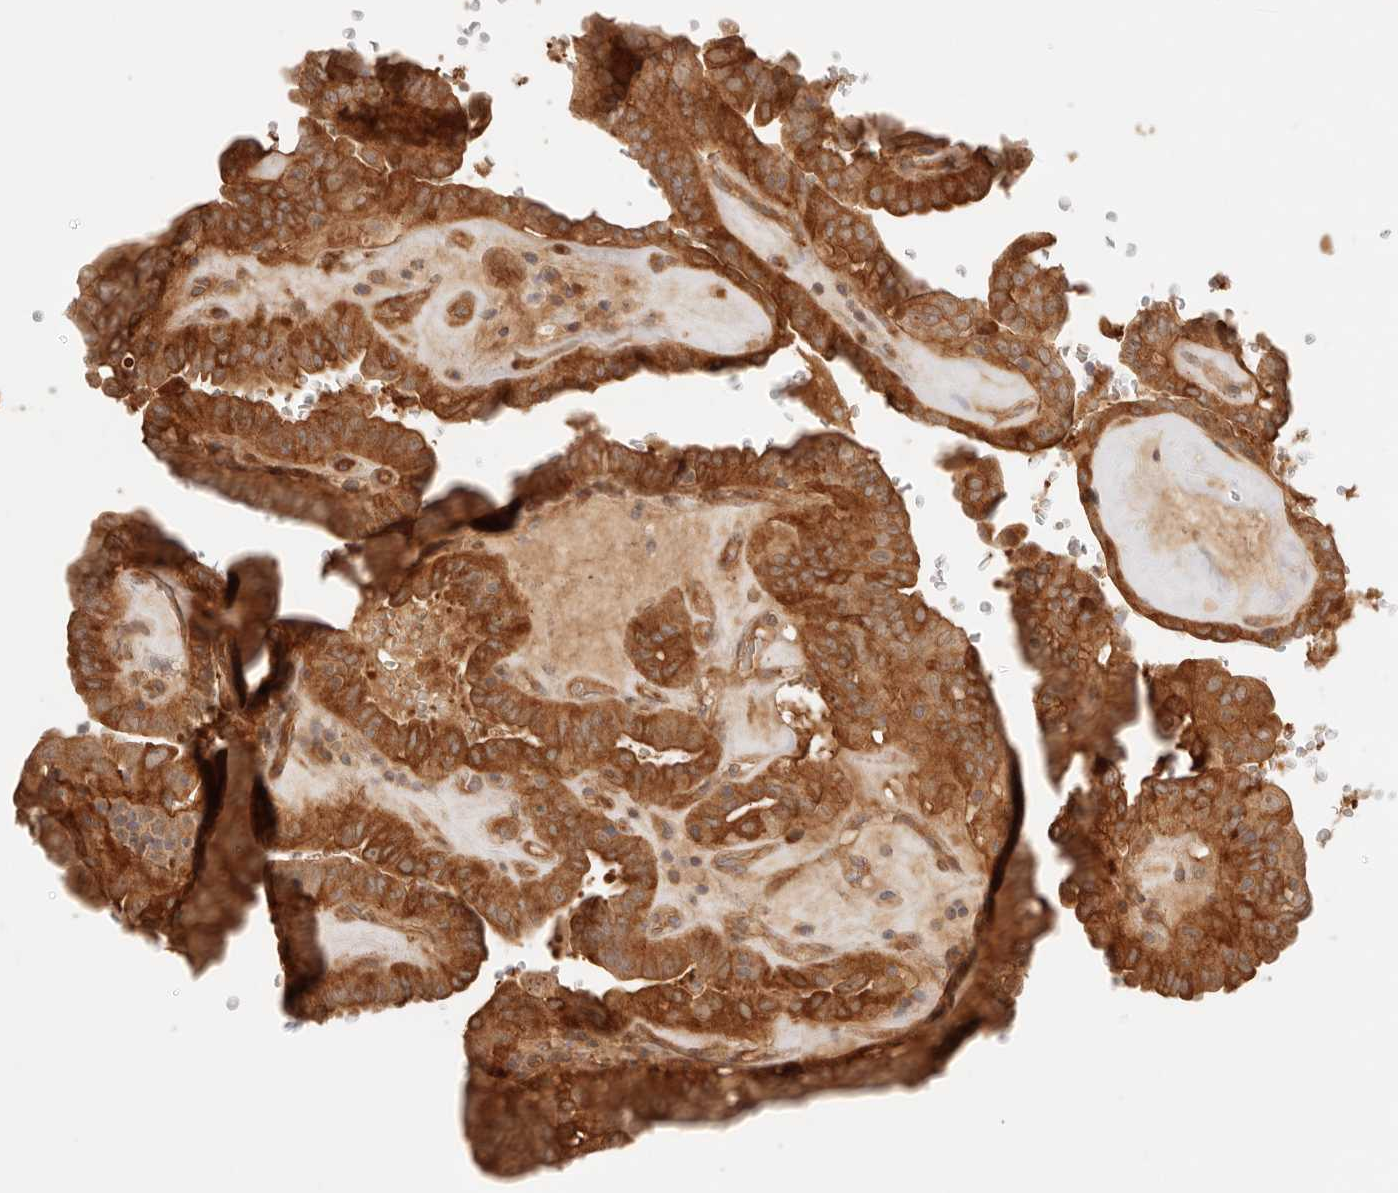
{"staining": {"intensity": "strong", "quantity": ">75%", "location": "cytoplasmic/membranous"}, "tissue": "thyroid cancer", "cell_type": "Tumor cells", "image_type": "cancer", "snomed": [{"axis": "morphology", "description": "Papillary adenocarcinoma, NOS"}, {"axis": "topography", "description": "Thyroid gland"}], "caption": "This is a histology image of immunohistochemistry (IHC) staining of papillary adenocarcinoma (thyroid), which shows strong positivity in the cytoplasmic/membranous of tumor cells.", "gene": "IL1R2", "patient": {"sex": "male", "age": 77}}